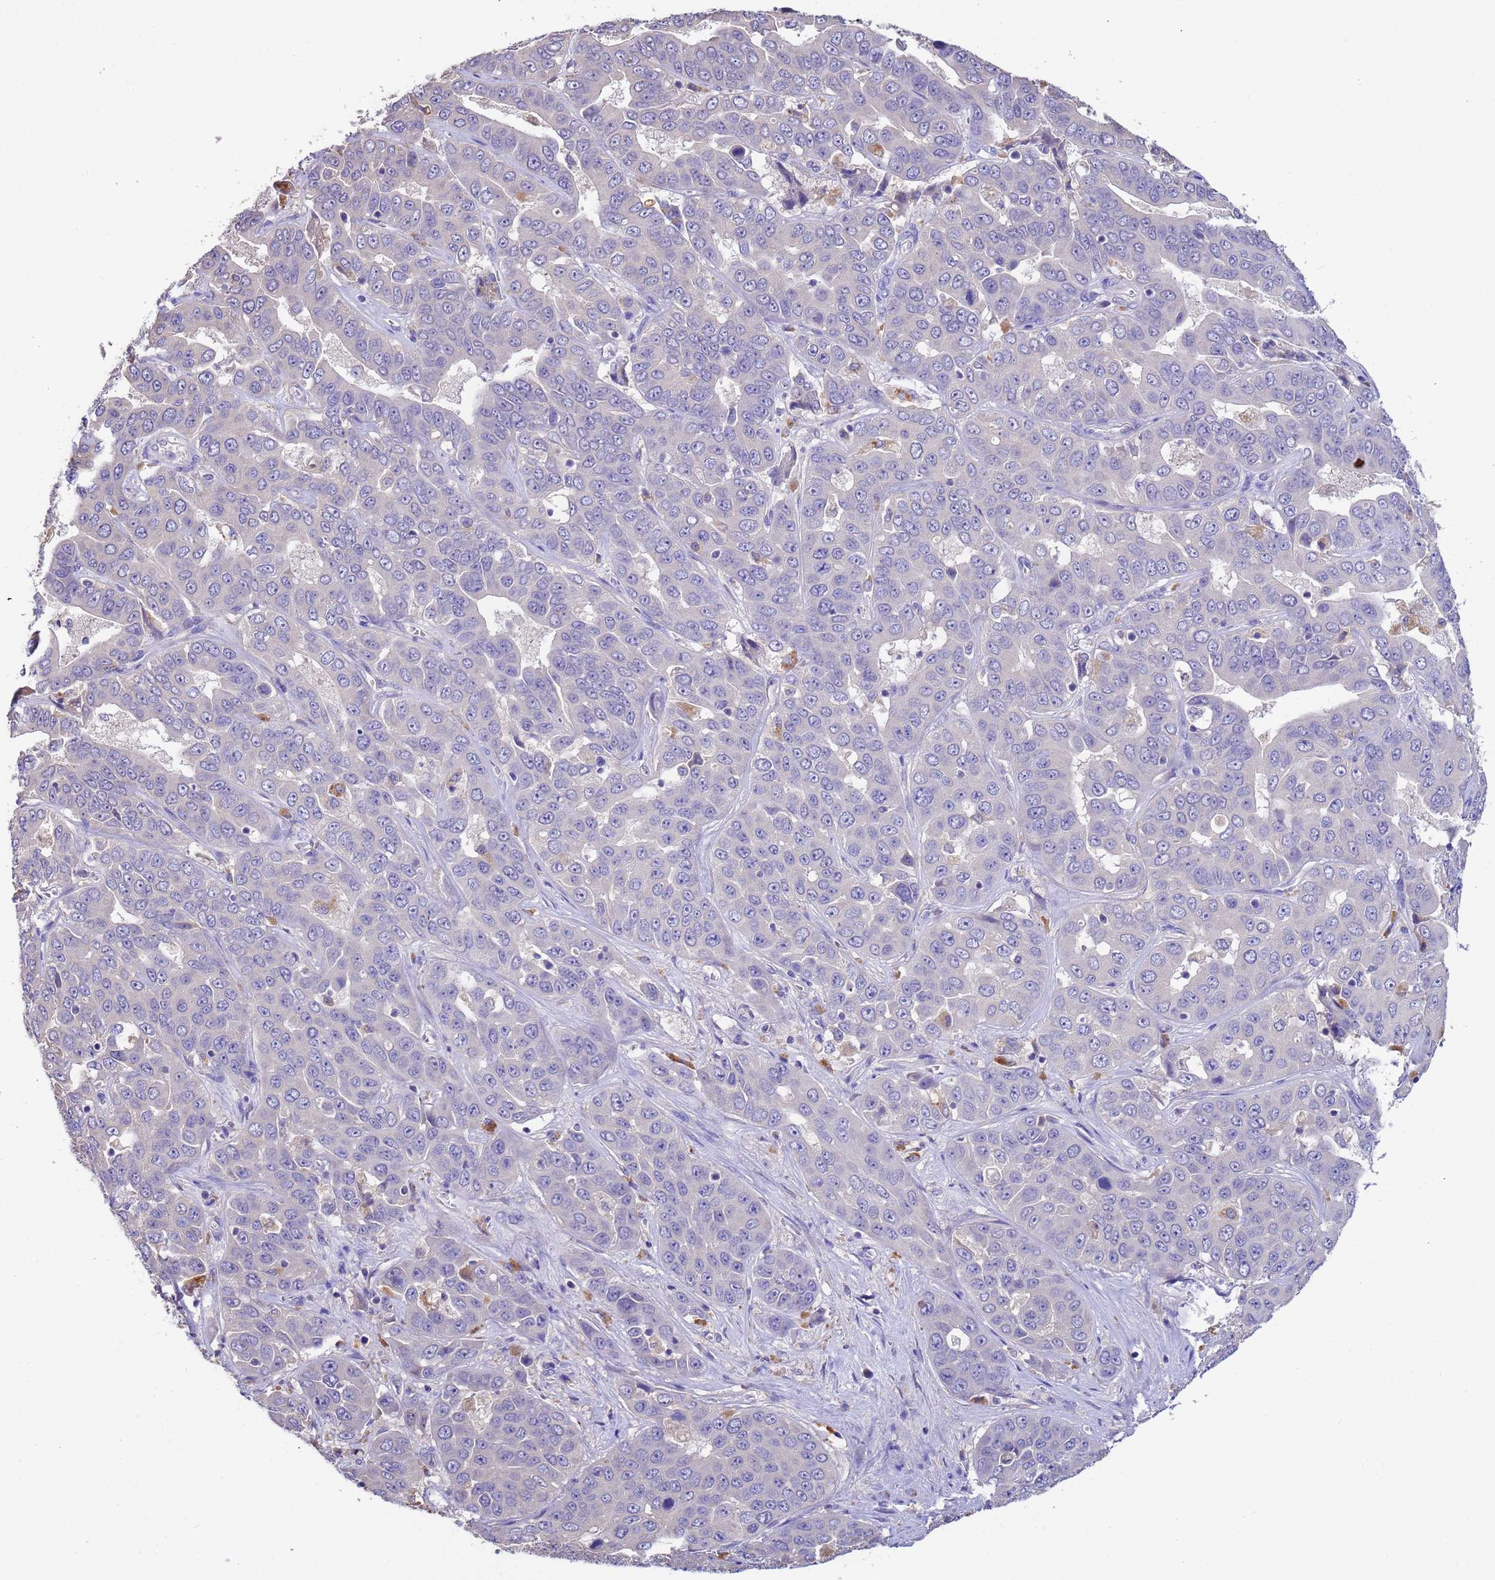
{"staining": {"intensity": "negative", "quantity": "none", "location": "none"}, "tissue": "liver cancer", "cell_type": "Tumor cells", "image_type": "cancer", "snomed": [{"axis": "morphology", "description": "Cholangiocarcinoma"}, {"axis": "topography", "description": "Liver"}], "caption": "This image is of liver cholangiocarcinoma stained with IHC to label a protein in brown with the nuclei are counter-stained blue. There is no positivity in tumor cells.", "gene": "SRL", "patient": {"sex": "female", "age": 52}}